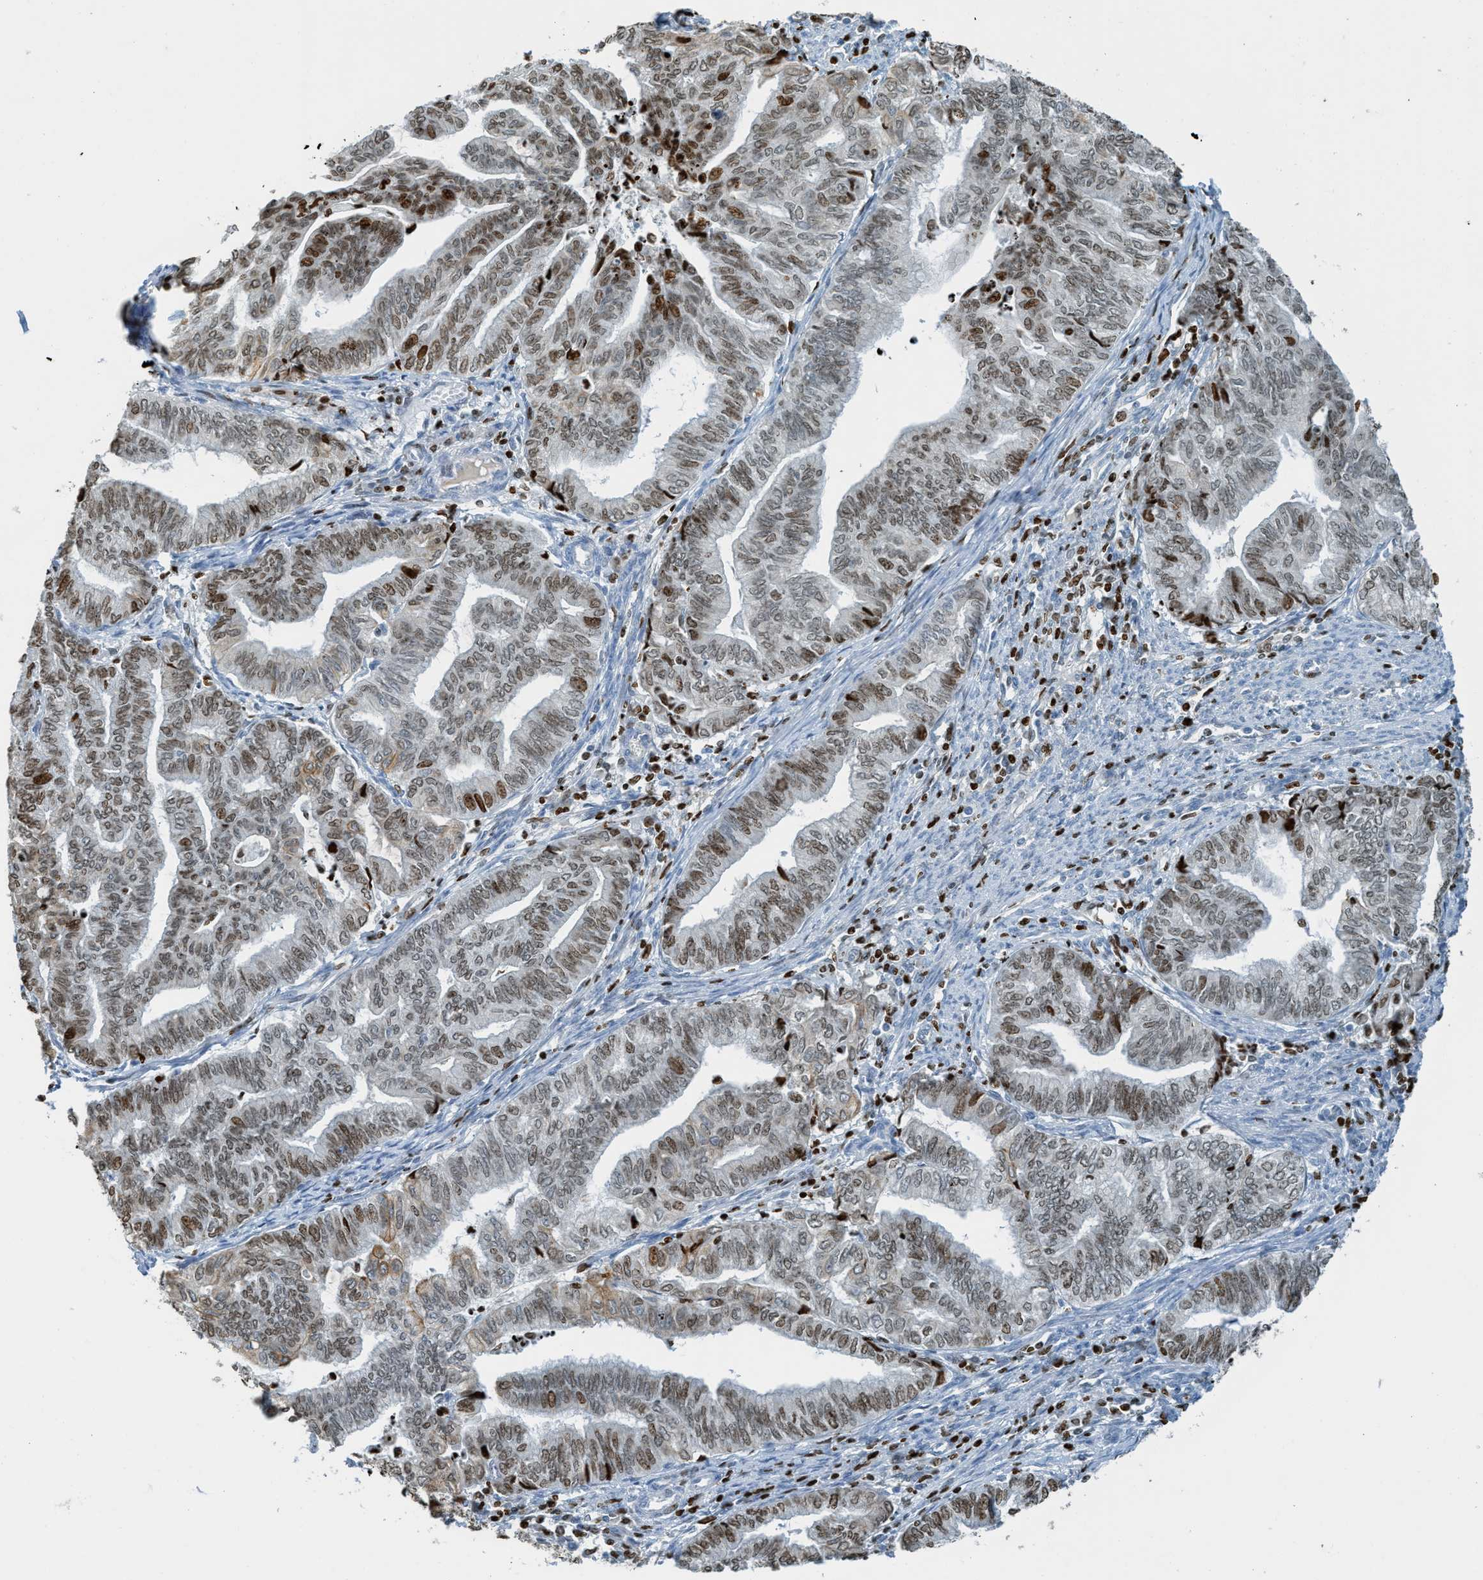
{"staining": {"intensity": "moderate", "quantity": "25%-75%", "location": "nuclear"}, "tissue": "endometrial cancer", "cell_type": "Tumor cells", "image_type": "cancer", "snomed": [{"axis": "morphology", "description": "Adenocarcinoma, NOS"}, {"axis": "topography", "description": "Endometrium"}], "caption": "The histopathology image shows immunohistochemical staining of adenocarcinoma (endometrial). There is moderate nuclear positivity is present in approximately 25%-75% of tumor cells.", "gene": "SH3D19", "patient": {"sex": "female", "age": 79}}